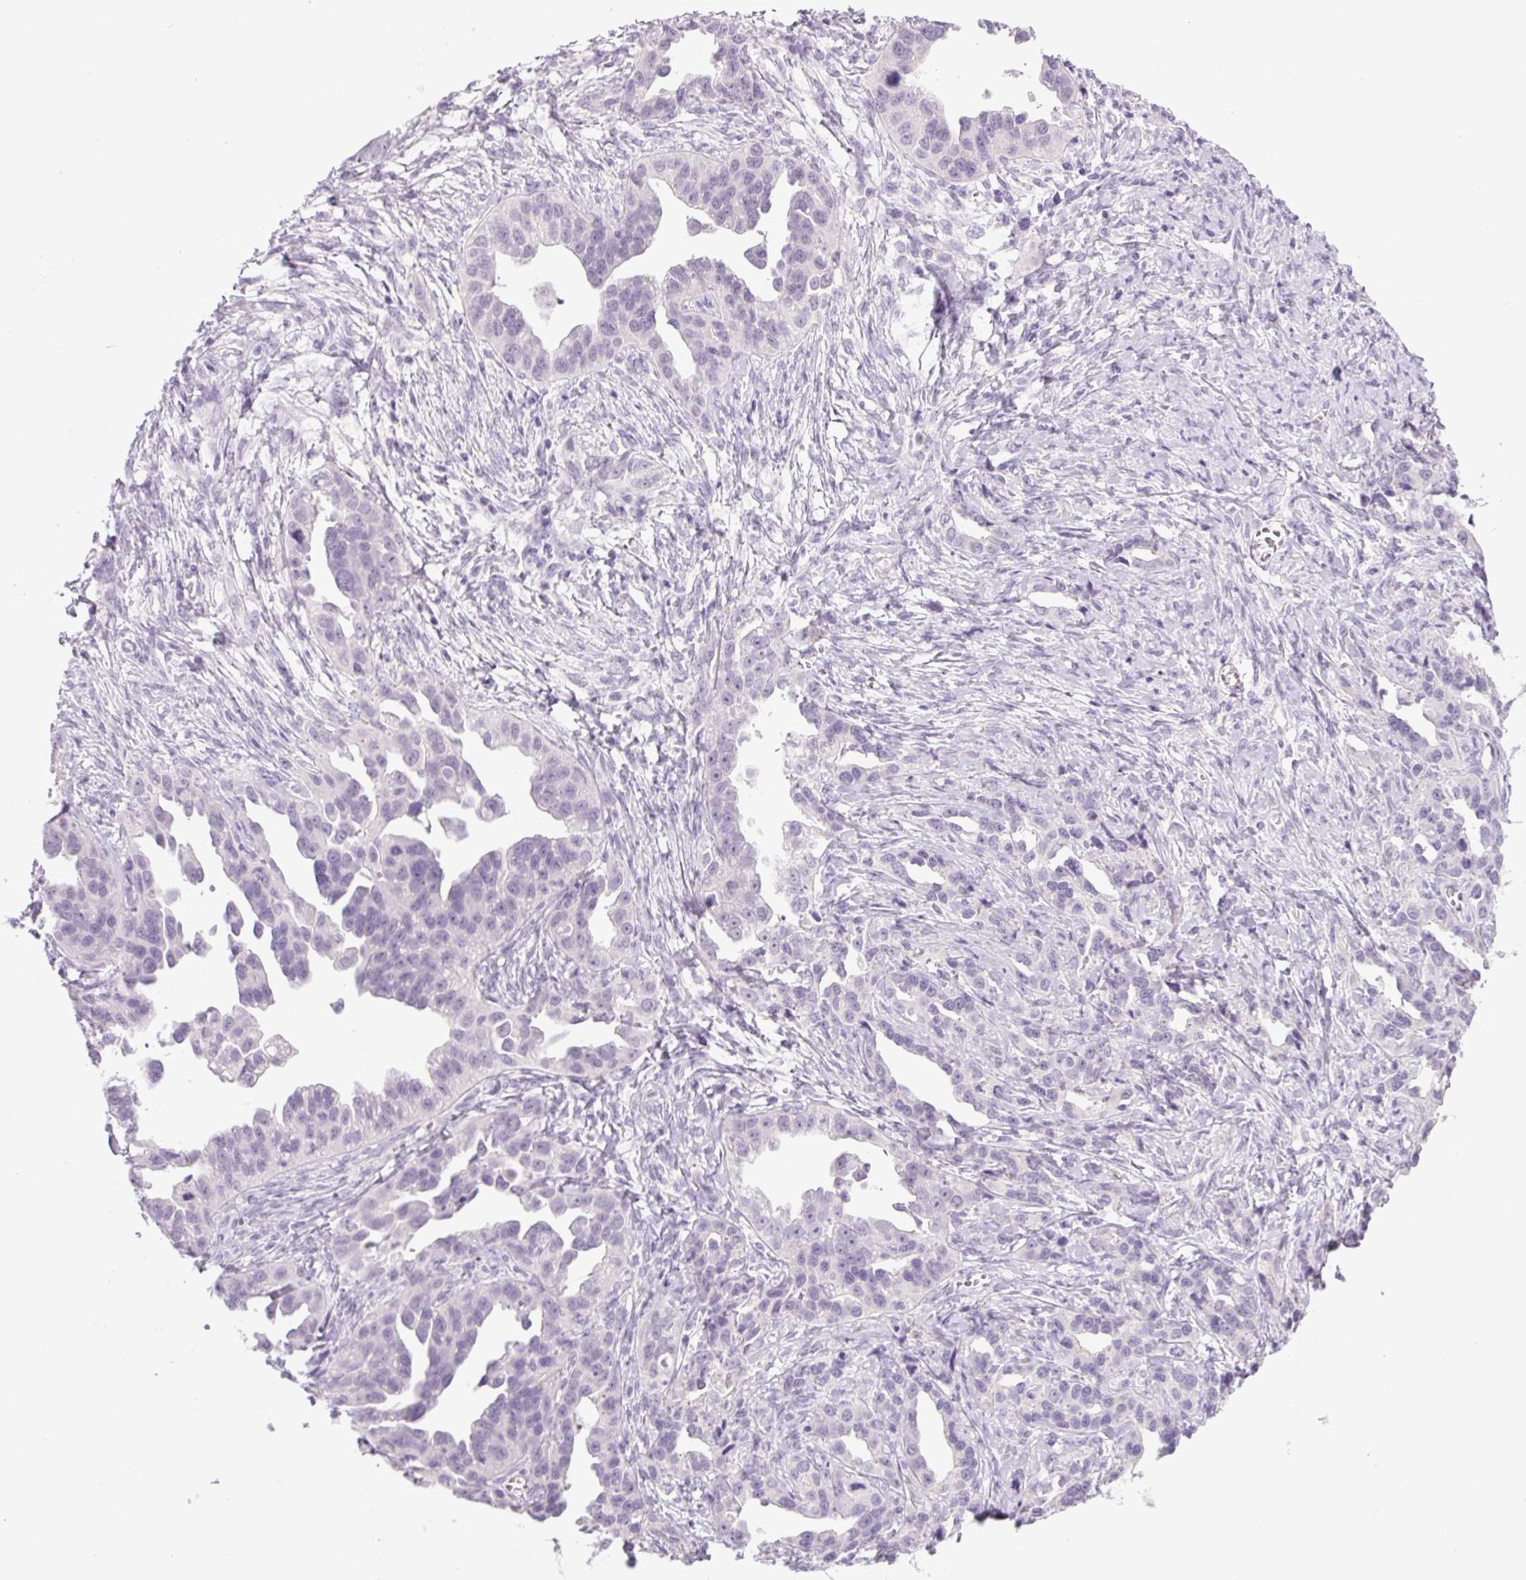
{"staining": {"intensity": "negative", "quantity": "none", "location": "none"}, "tissue": "ovarian cancer", "cell_type": "Tumor cells", "image_type": "cancer", "snomed": [{"axis": "morphology", "description": "Cystadenocarcinoma, serous, NOS"}, {"axis": "topography", "description": "Ovary"}], "caption": "This is a image of immunohistochemistry staining of ovarian cancer, which shows no positivity in tumor cells. Nuclei are stained in blue.", "gene": "COL9A2", "patient": {"sex": "female", "age": 75}}